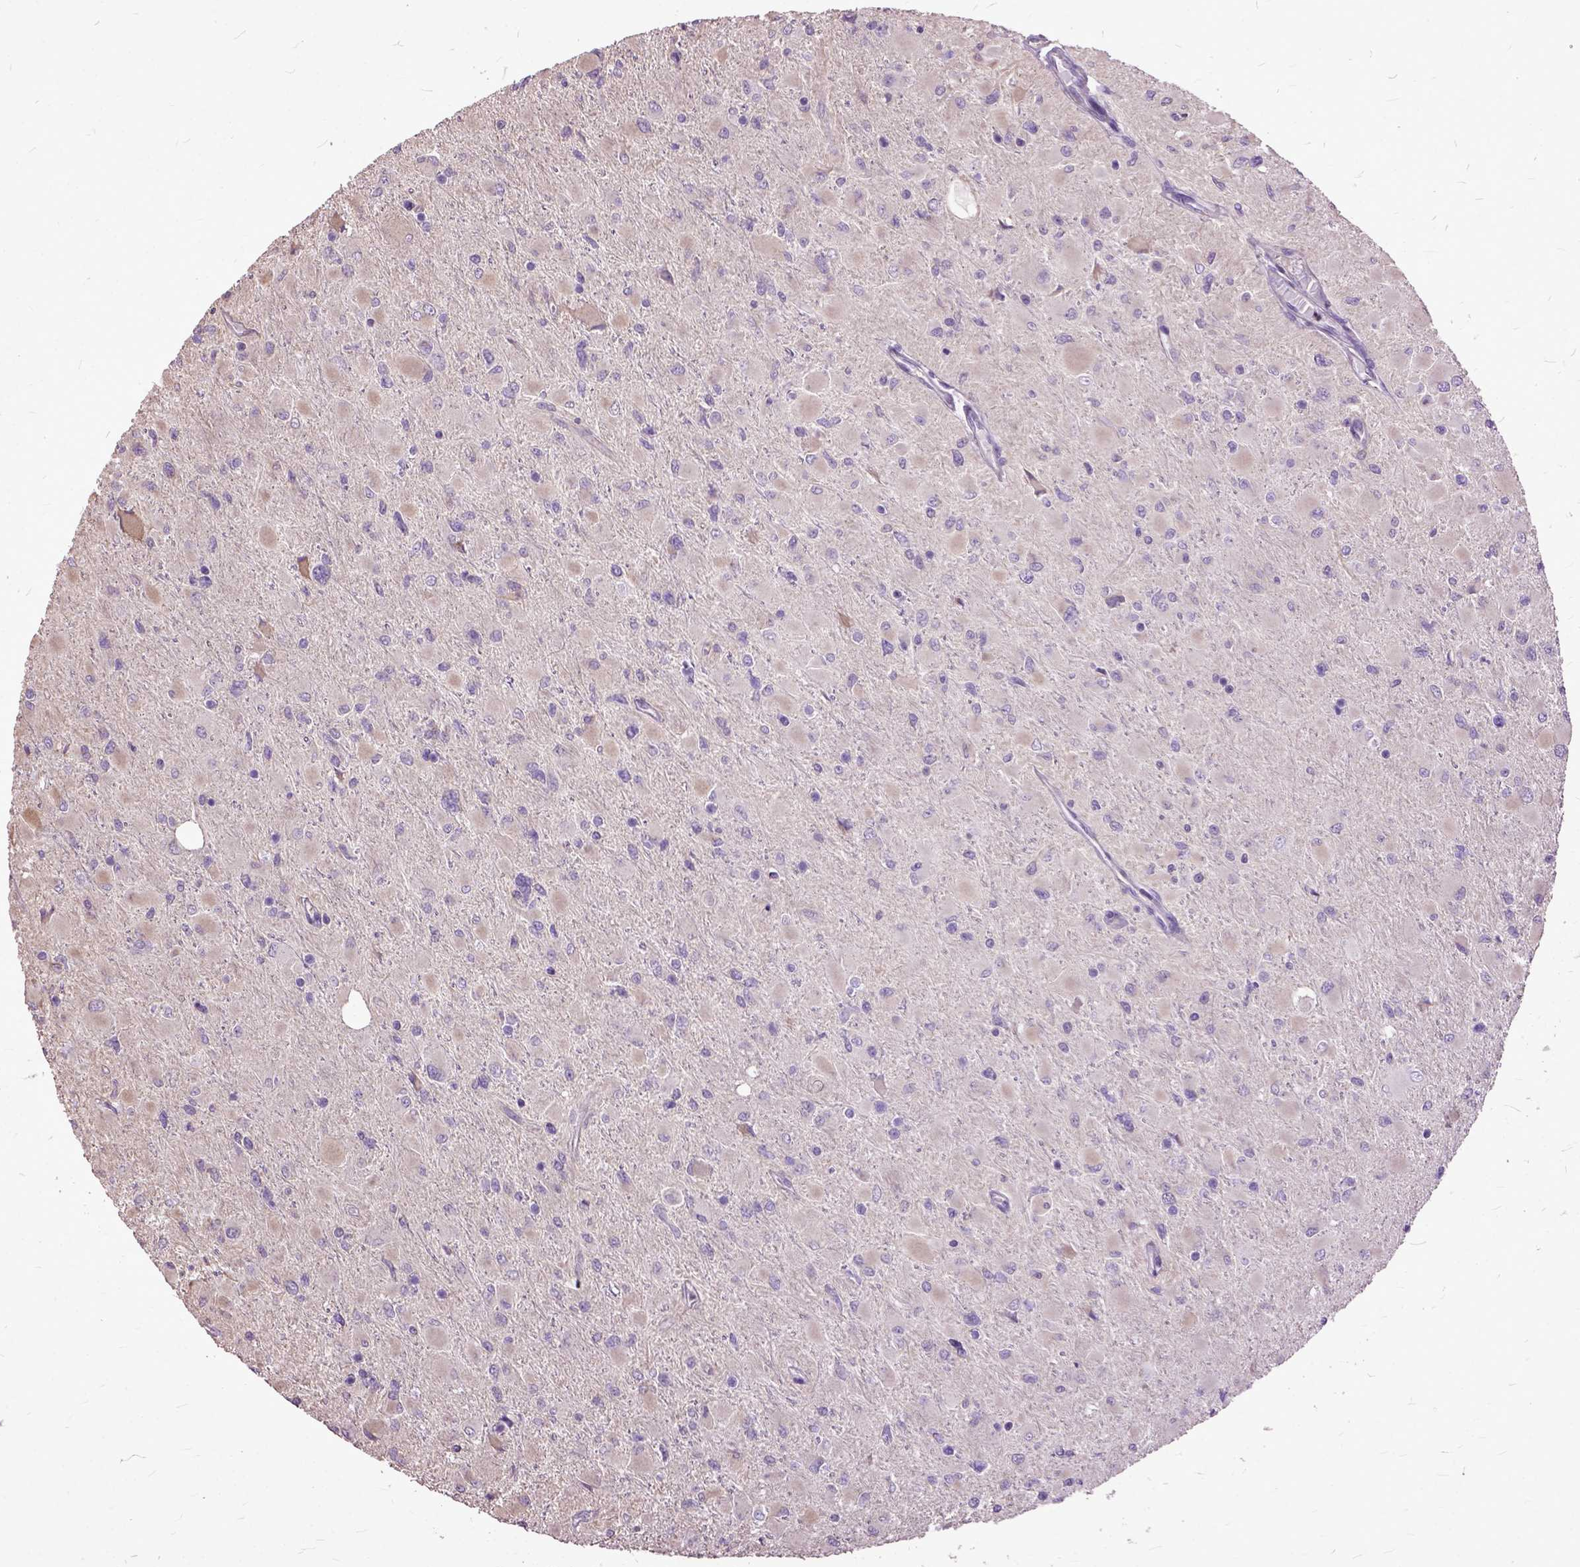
{"staining": {"intensity": "negative", "quantity": "none", "location": "none"}, "tissue": "glioma", "cell_type": "Tumor cells", "image_type": "cancer", "snomed": [{"axis": "morphology", "description": "Glioma, malignant, High grade"}, {"axis": "topography", "description": "Cerebral cortex"}], "caption": "IHC micrograph of human glioma stained for a protein (brown), which demonstrates no staining in tumor cells.", "gene": "AREG", "patient": {"sex": "female", "age": 36}}